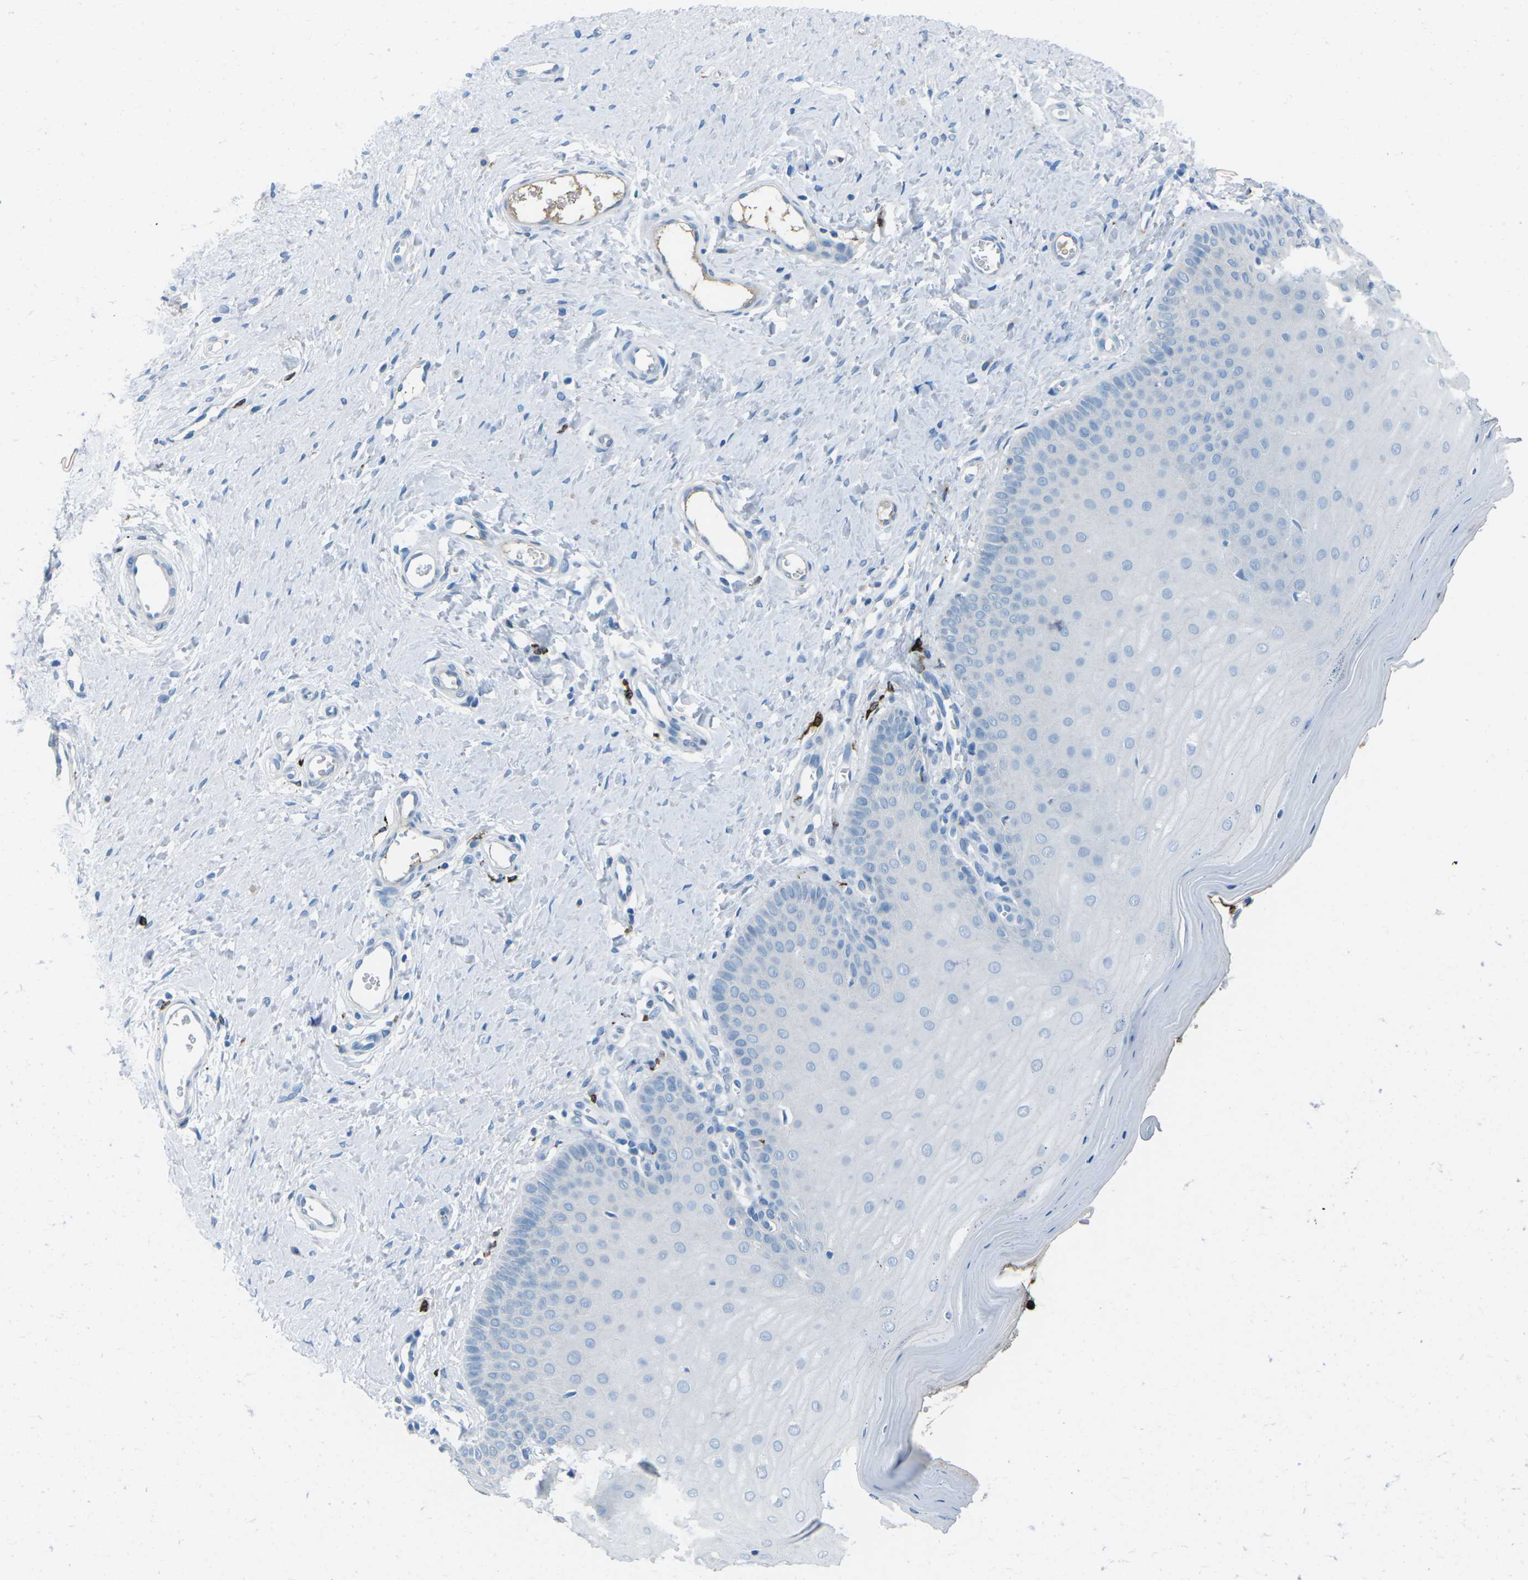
{"staining": {"intensity": "negative", "quantity": "none", "location": "none"}, "tissue": "cervix", "cell_type": "Glandular cells", "image_type": "normal", "snomed": [{"axis": "morphology", "description": "Normal tissue, NOS"}, {"axis": "topography", "description": "Cervix"}], "caption": "There is no significant expression in glandular cells of cervix. (DAB immunohistochemistry with hematoxylin counter stain).", "gene": "FCN1", "patient": {"sex": "female", "age": 55}}